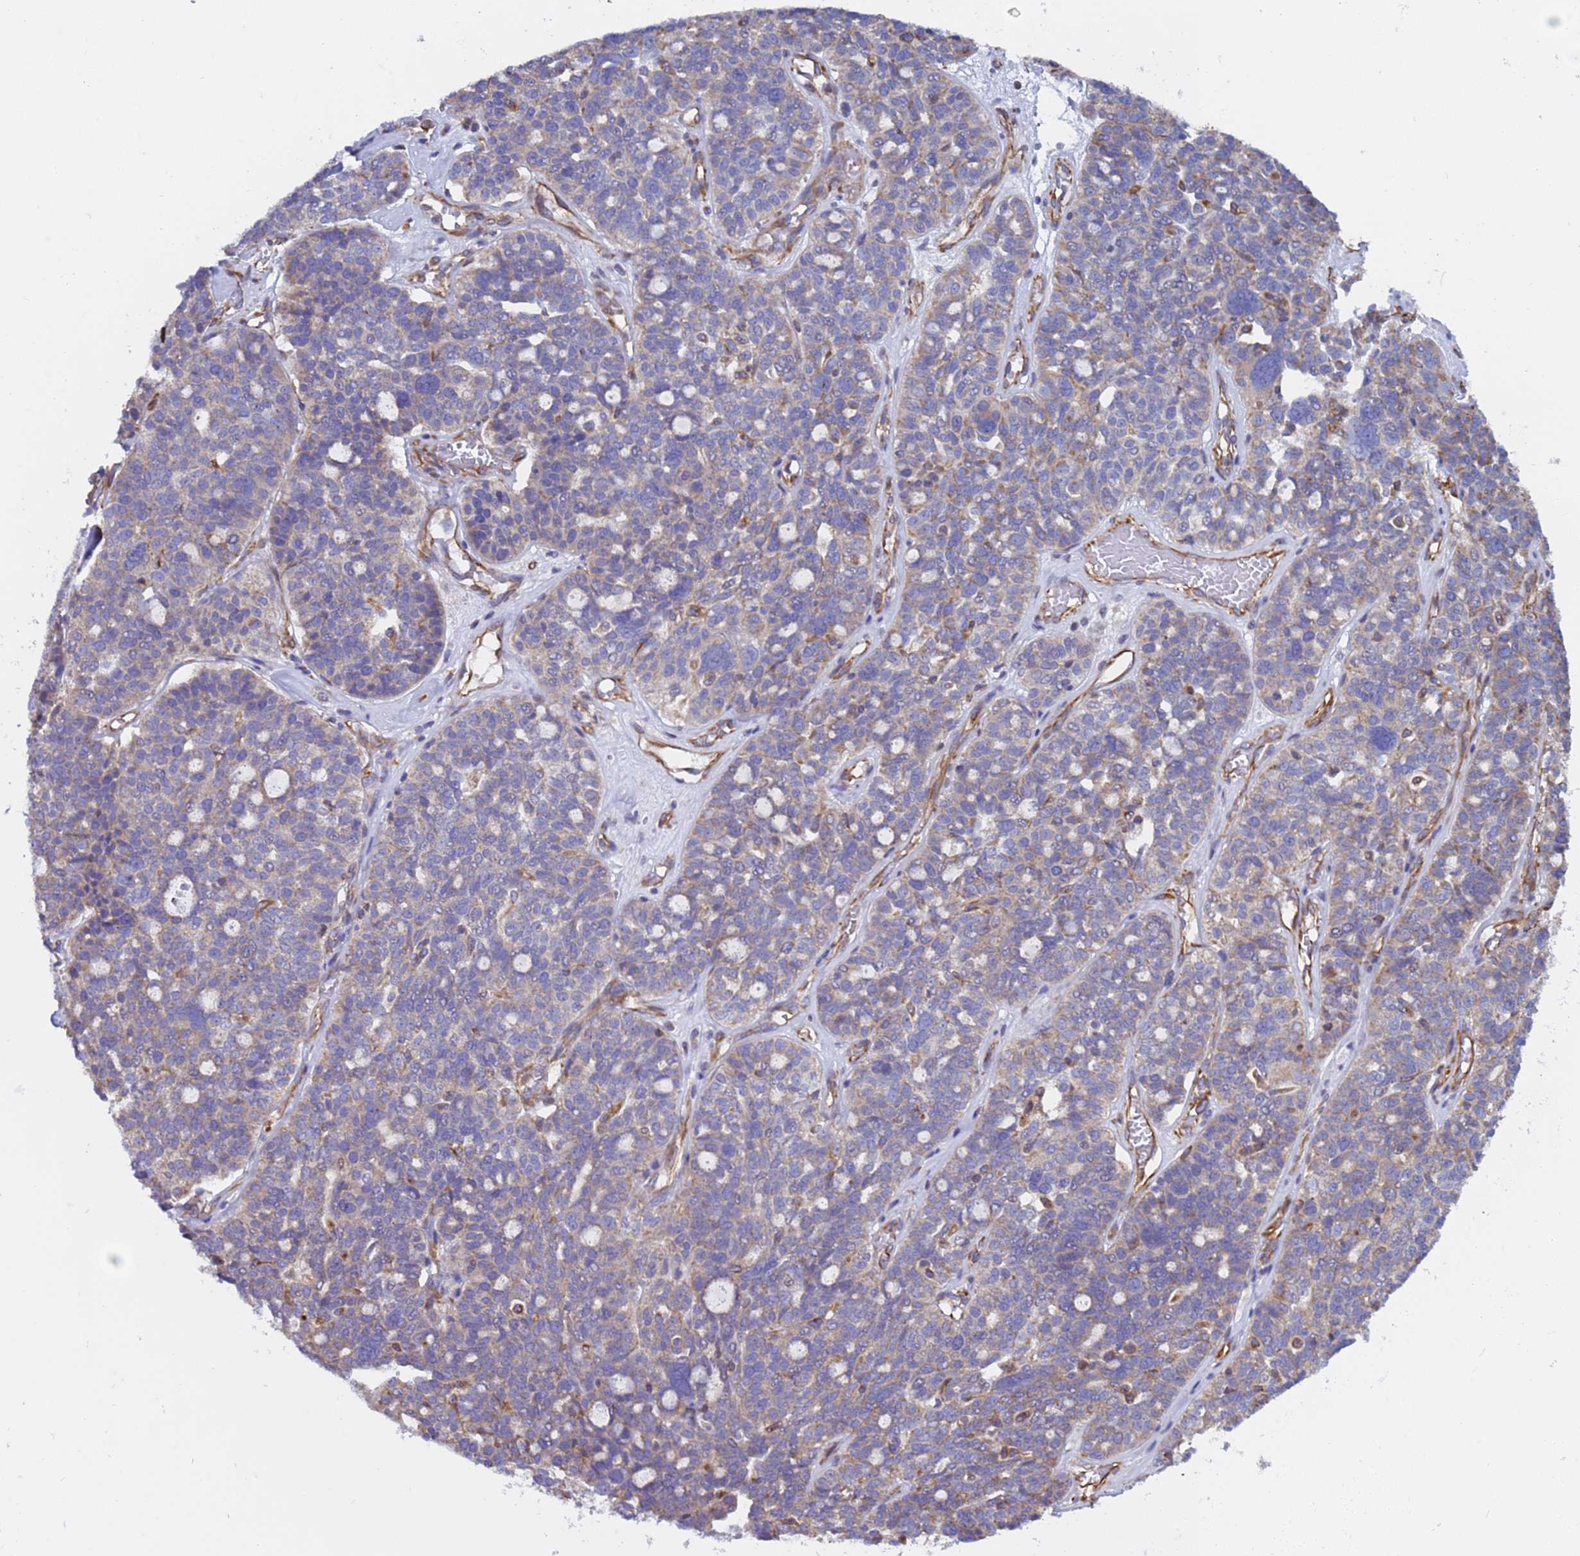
{"staining": {"intensity": "negative", "quantity": "none", "location": "none"}, "tissue": "ovarian cancer", "cell_type": "Tumor cells", "image_type": "cancer", "snomed": [{"axis": "morphology", "description": "Cystadenocarcinoma, serous, NOS"}, {"axis": "topography", "description": "Ovary"}], "caption": "Protein analysis of serous cystadenocarcinoma (ovarian) shows no significant positivity in tumor cells.", "gene": "NUDT12", "patient": {"sex": "female", "age": 59}}